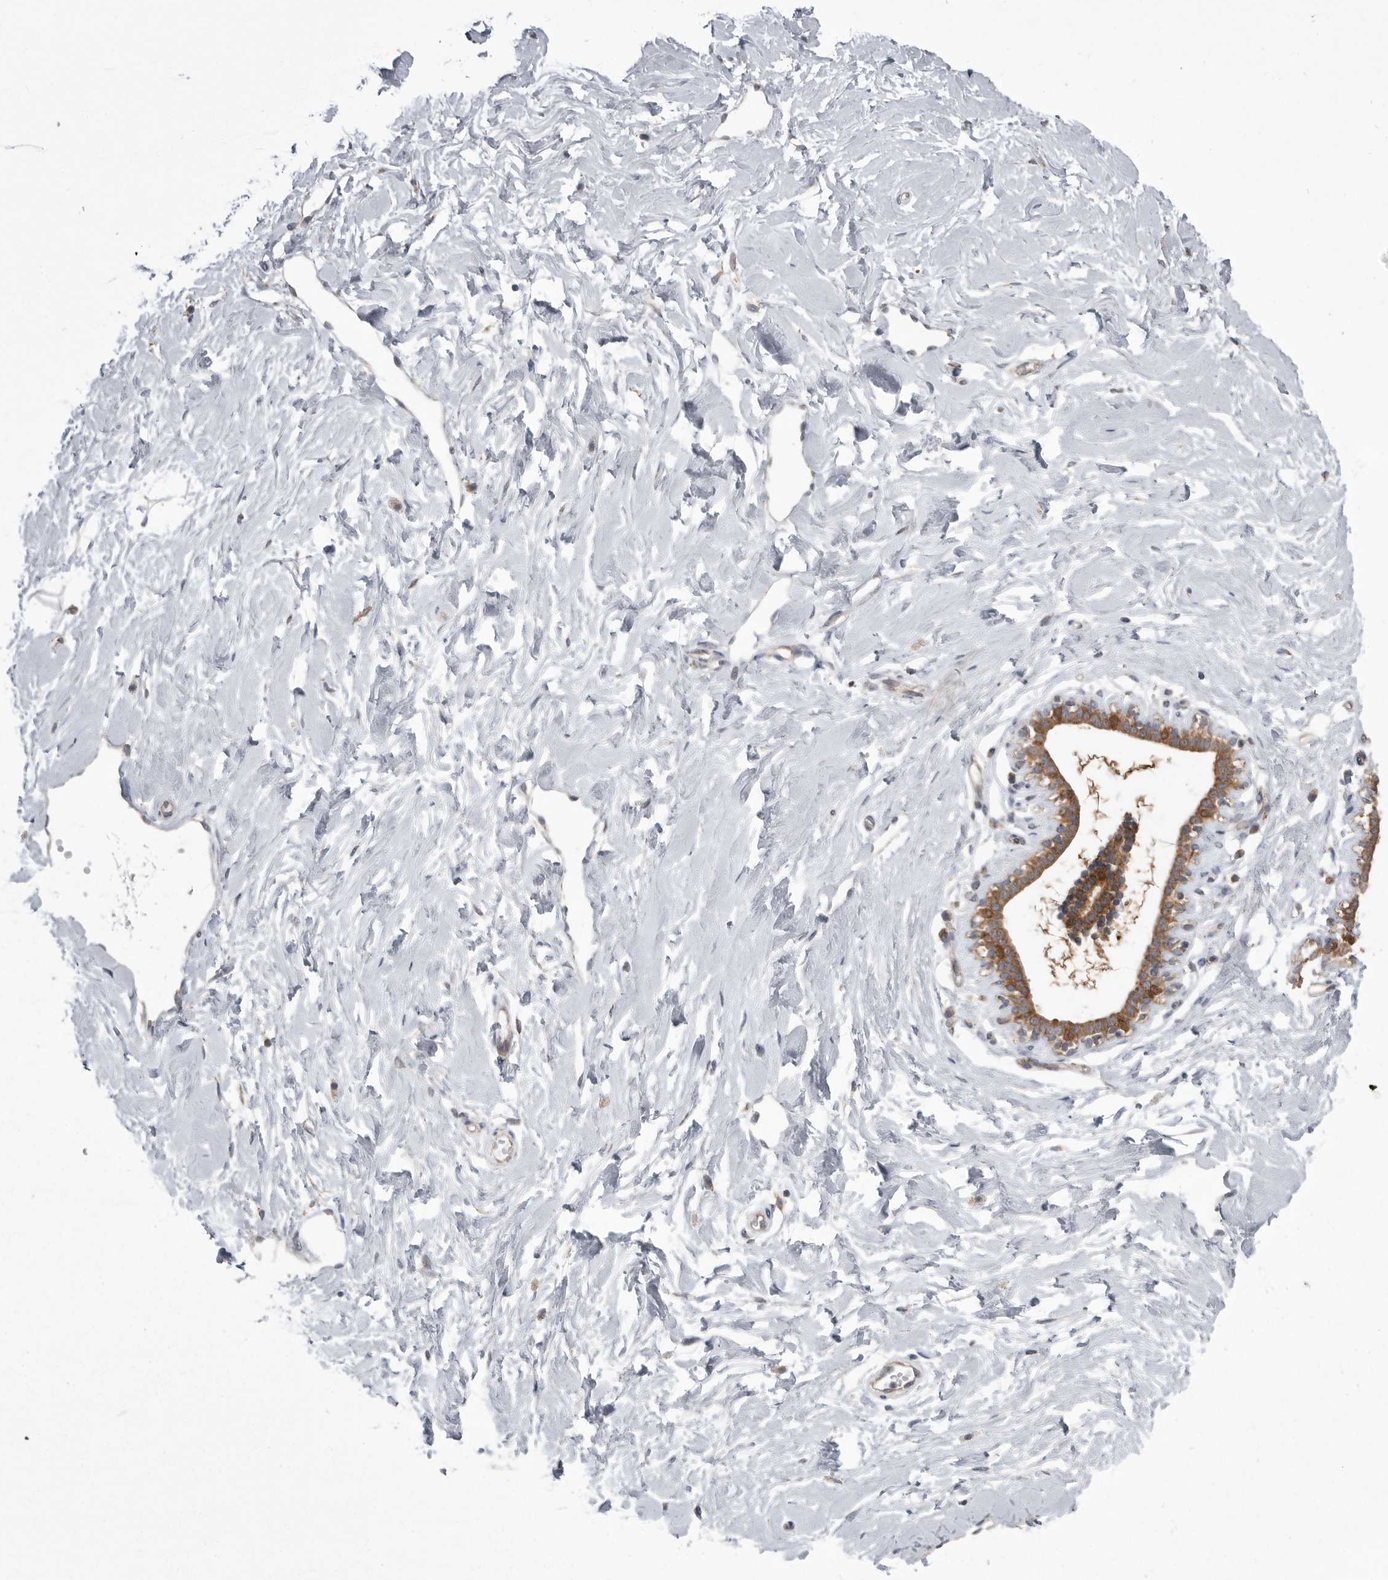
{"staining": {"intensity": "weak", "quantity": "25%-75%", "location": "cytoplasmic/membranous"}, "tissue": "breast", "cell_type": "Adipocytes", "image_type": "normal", "snomed": [{"axis": "morphology", "description": "Normal tissue, NOS"}, {"axis": "morphology", "description": "Adenoma, NOS"}, {"axis": "topography", "description": "Breast"}], "caption": "Protein staining reveals weak cytoplasmic/membranous positivity in about 25%-75% of adipocytes in normal breast.", "gene": "KYAT3", "patient": {"sex": "female", "age": 23}}